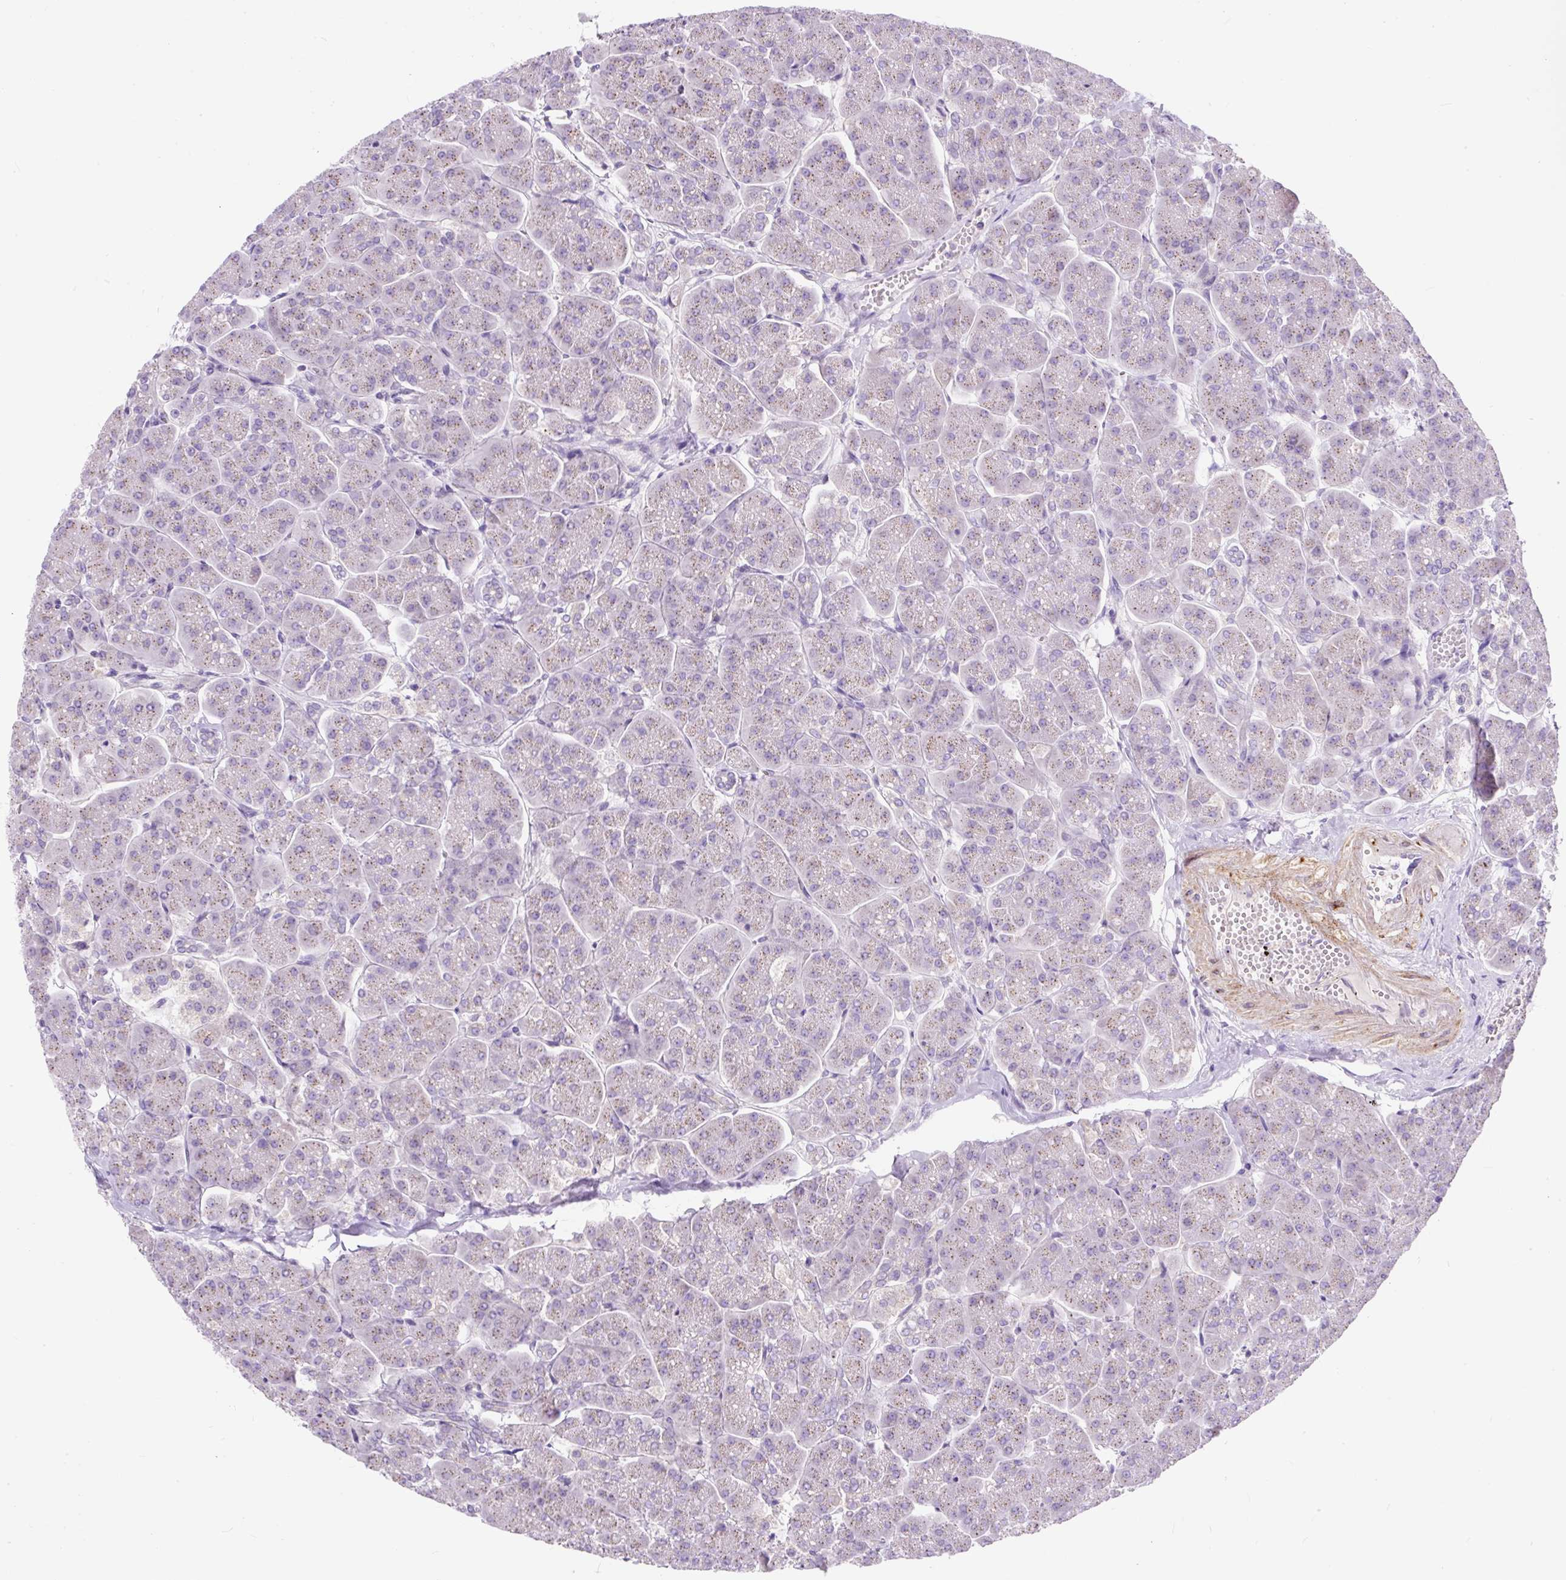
{"staining": {"intensity": "weak", "quantity": "25%-75%", "location": "cytoplasmic/membranous"}, "tissue": "pancreas", "cell_type": "Exocrine glandular cells", "image_type": "normal", "snomed": [{"axis": "morphology", "description": "Normal tissue, NOS"}, {"axis": "topography", "description": "Pancreas"}, {"axis": "topography", "description": "Peripheral nerve tissue"}], "caption": "Immunohistochemistry histopathology image of normal pancreas: human pancreas stained using immunohistochemistry (IHC) demonstrates low levels of weak protein expression localized specifically in the cytoplasmic/membranous of exocrine glandular cells, appearing as a cytoplasmic/membranous brown color.", "gene": "SUSD5", "patient": {"sex": "male", "age": 54}}